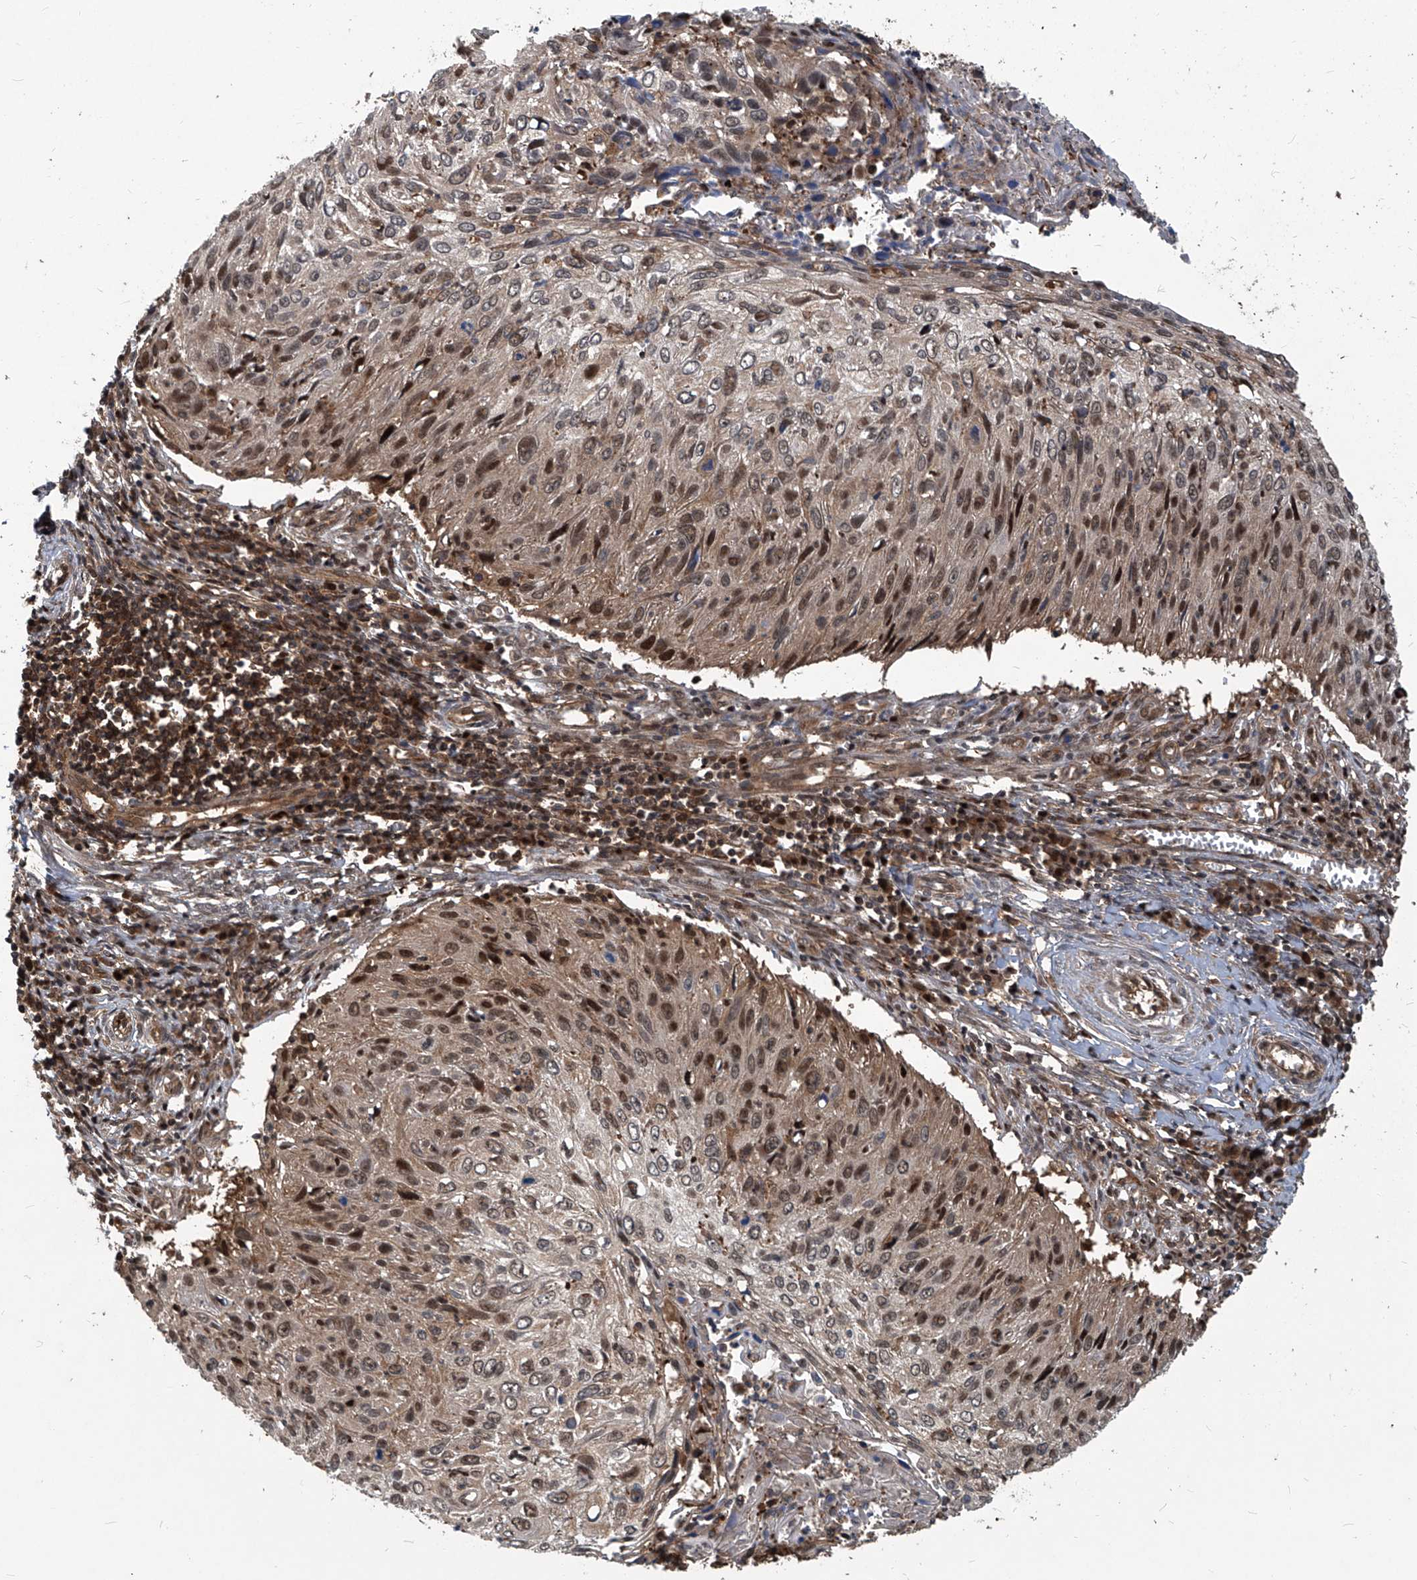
{"staining": {"intensity": "strong", "quantity": "25%-75%", "location": "nuclear"}, "tissue": "cervical cancer", "cell_type": "Tumor cells", "image_type": "cancer", "snomed": [{"axis": "morphology", "description": "Squamous cell carcinoma, NOS"}, {"axis": "topography", "description": "Cervix"}], "caption": "Human cervical squamous cell carcinoma stained for a protein (brown) exhibits strong nuclear positive positivity in approximately 25%-75% of tumor cells.", "gene": "PSMB1", "patient": {"sex": "female", "age": 51}}